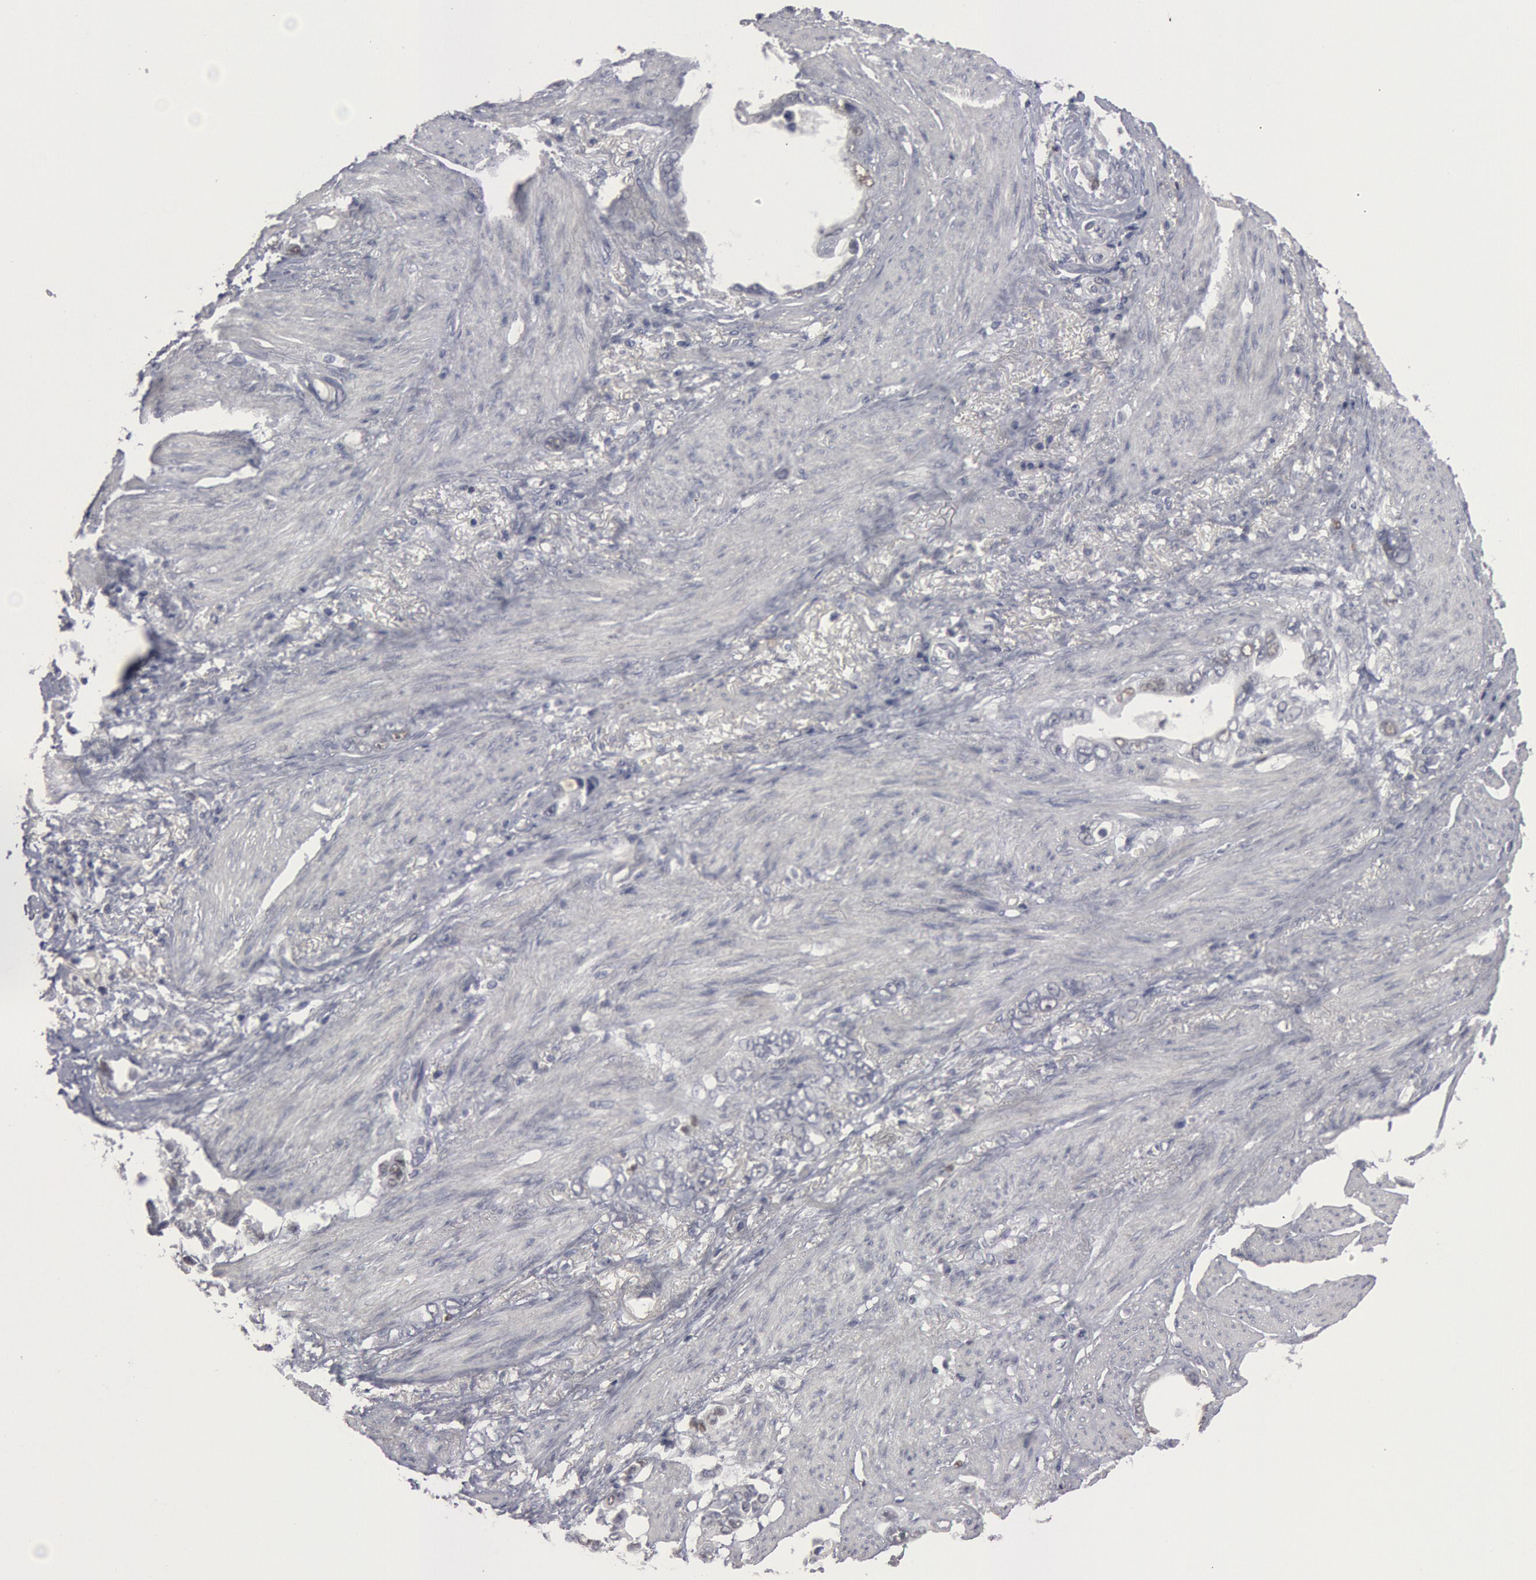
{"staining": {"intensity": "weak", "quantity": "25%-75%", "location": "nuclear"}, "tissue": "stomach cancer", "cell_type": "Tumor cells", "image_type": "cancer", "snomed": [{"axis": "morphology", "description": "Adenocarcinoma, NOS"}, {"axis": "topography", "description": "Stomach"}], "caption": "Protein expression analysis of human adenocarcinoma (stomach) reveals weak nuclear expression in approximately 25%-75% of tumor cells.", "gene": "WDHD1", "patient": {"sex": "male", "age": 78}}